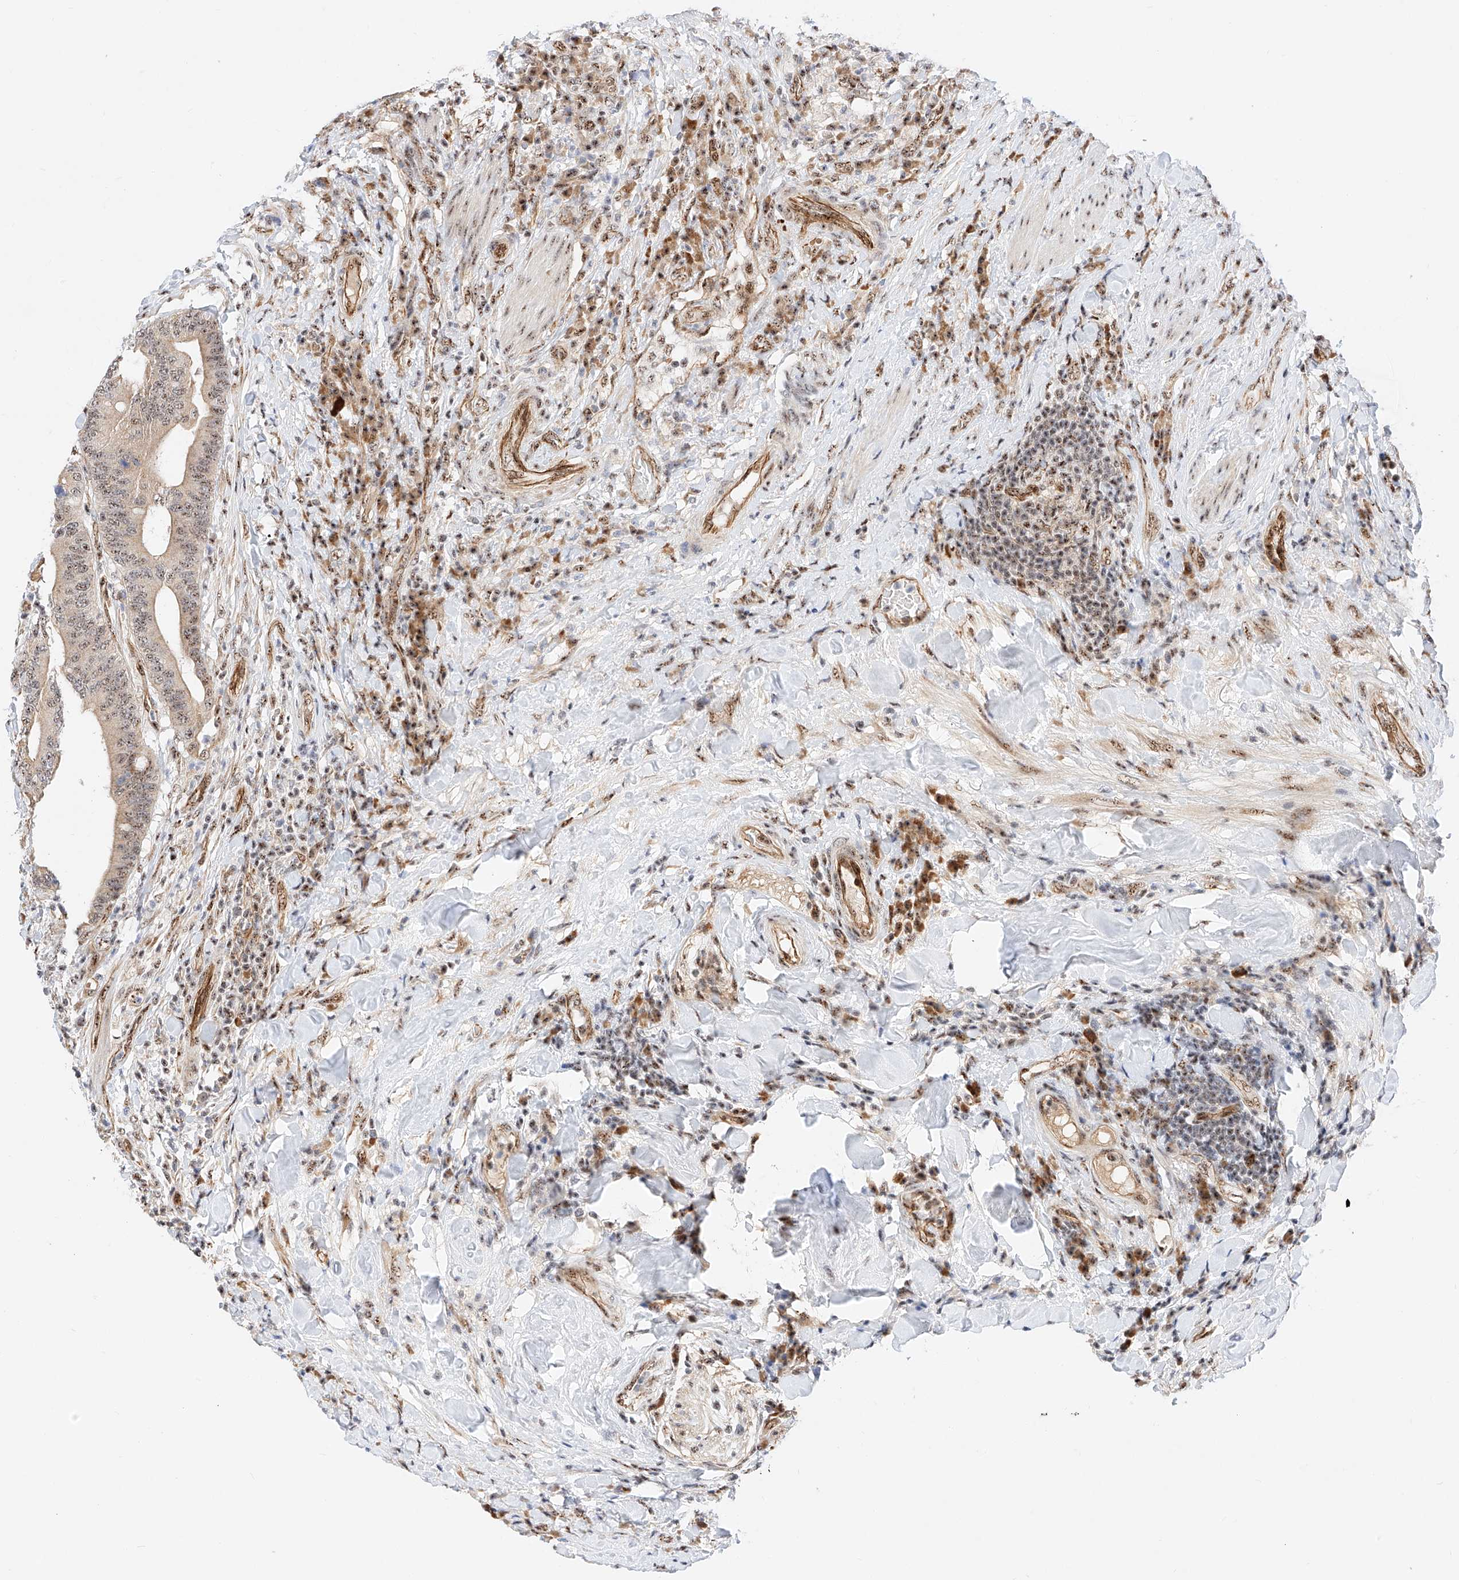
{"staining": {"intensity": "weak", "quantity": "25%-75%", "location": "nuclear"}, "tissue": "colorectal cancer", "cell_type": "Tumor cells", "image_type": "cancer", "snomed": [{"axis": "morphology", "description": "Adenocarcinoma, NOS"}, {"axis": "topography", "description": "Colon"}], "caption": "Protein analysis of colorectal cancer tissue reveals weak nuclear positivity in about 25%-75% of tumor cells.", "gene": "ATXN7L2", "patient": {"sex": "female", "age": 66}}